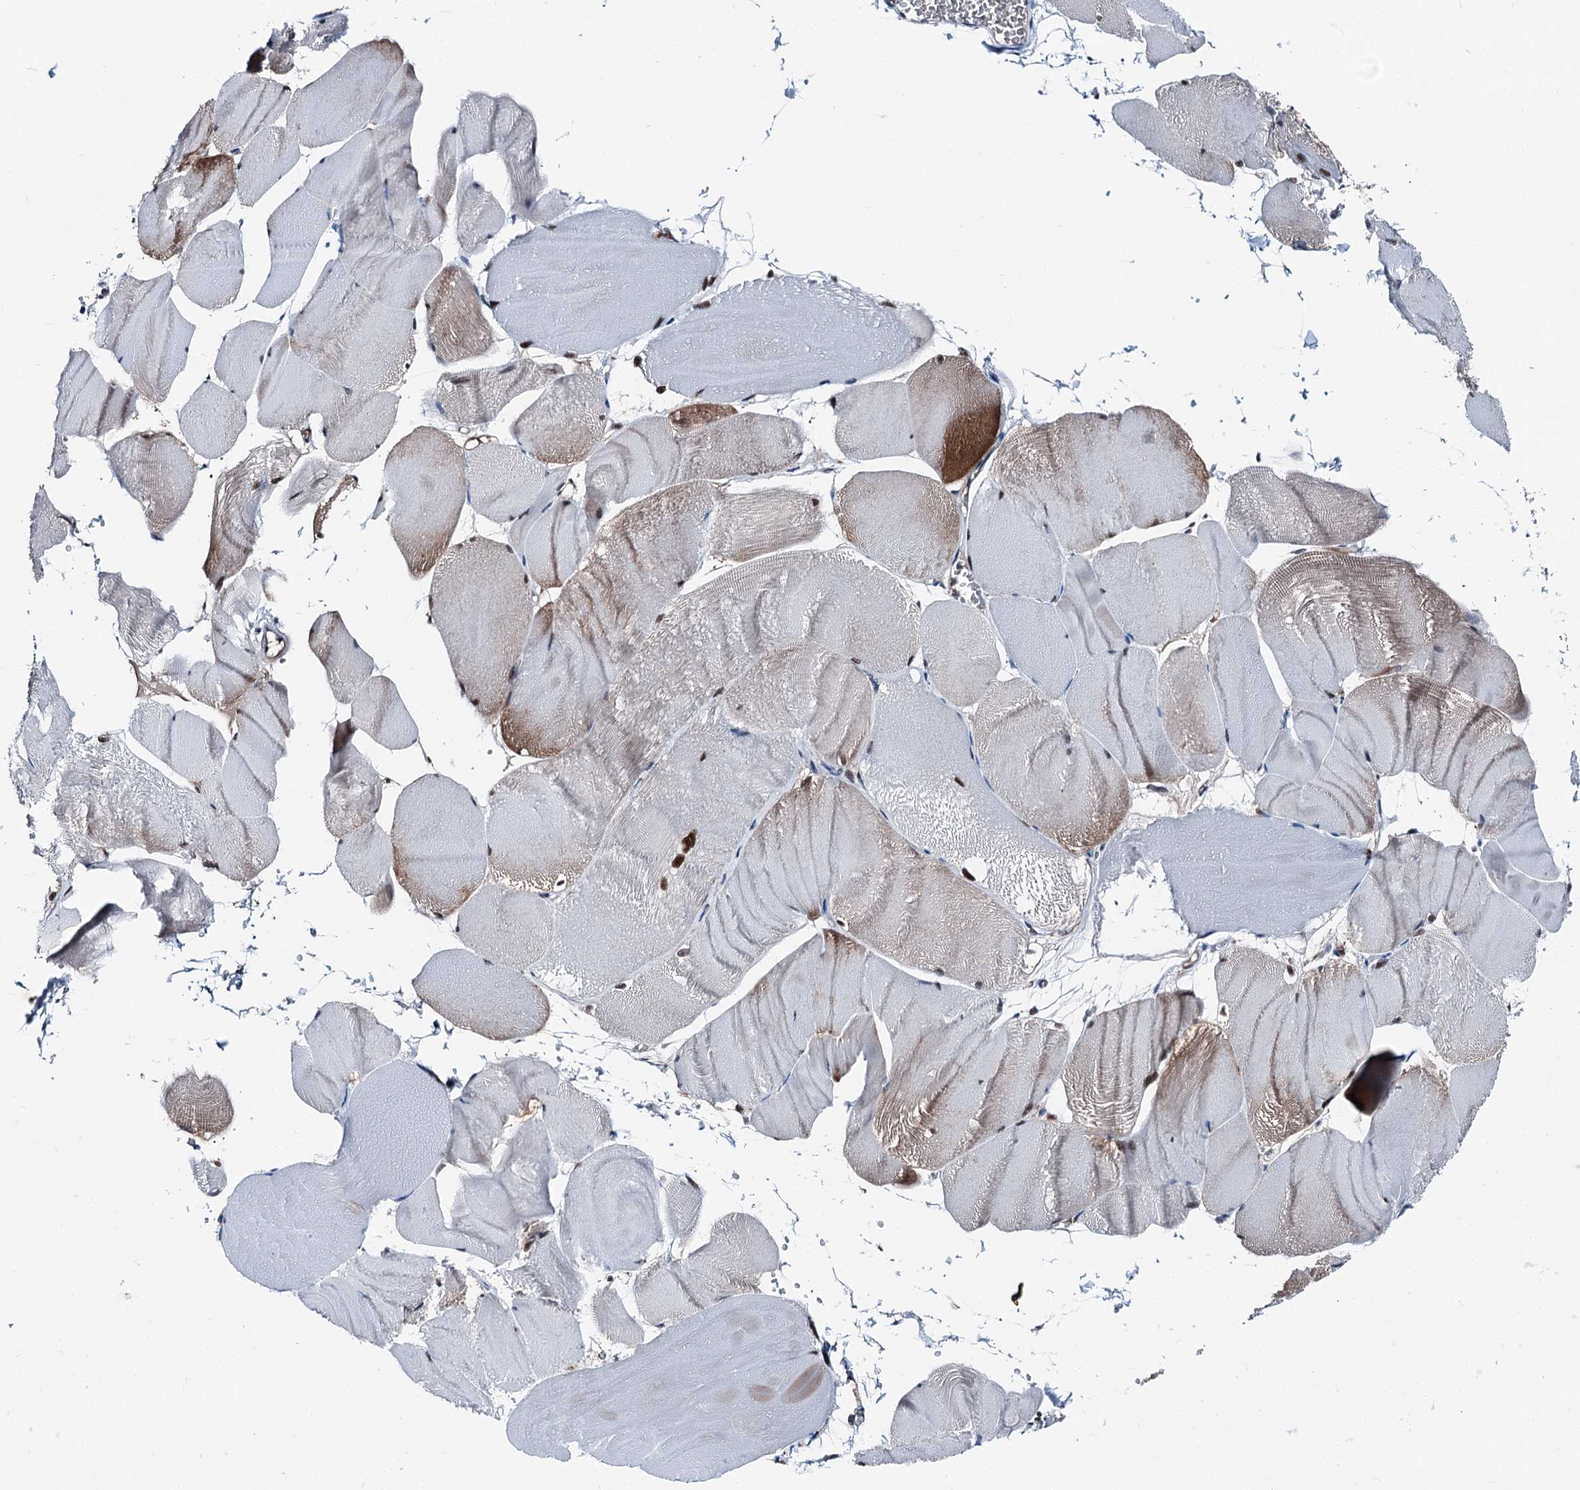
{"staining": {"intensity": "moderate", "quantity": "25%-75%", "location": "cytoplasmic/membranous,nuclear"}, "tissue": "skeletal muscle", "cell_type": "Myocytes", "image_type": "normal", "snomed": [{"axis": "morphology", "description": "Normal tissue, NOS"}, {"axis": "morphology", "description": "Basal cell carcinoma"}, {"axis": "topography", "description": "Skeletal muscle"}], "caption": "A photomicrograph showing moderate cytoplasmic/membranous,nuclear staining in approximately 25%-75% of myocytes in normal skeletal muscle, as visualized by brown immunohistochemical staining.", "gene": "PSMD13", "patient": {"sex": "female", "age": 64}}